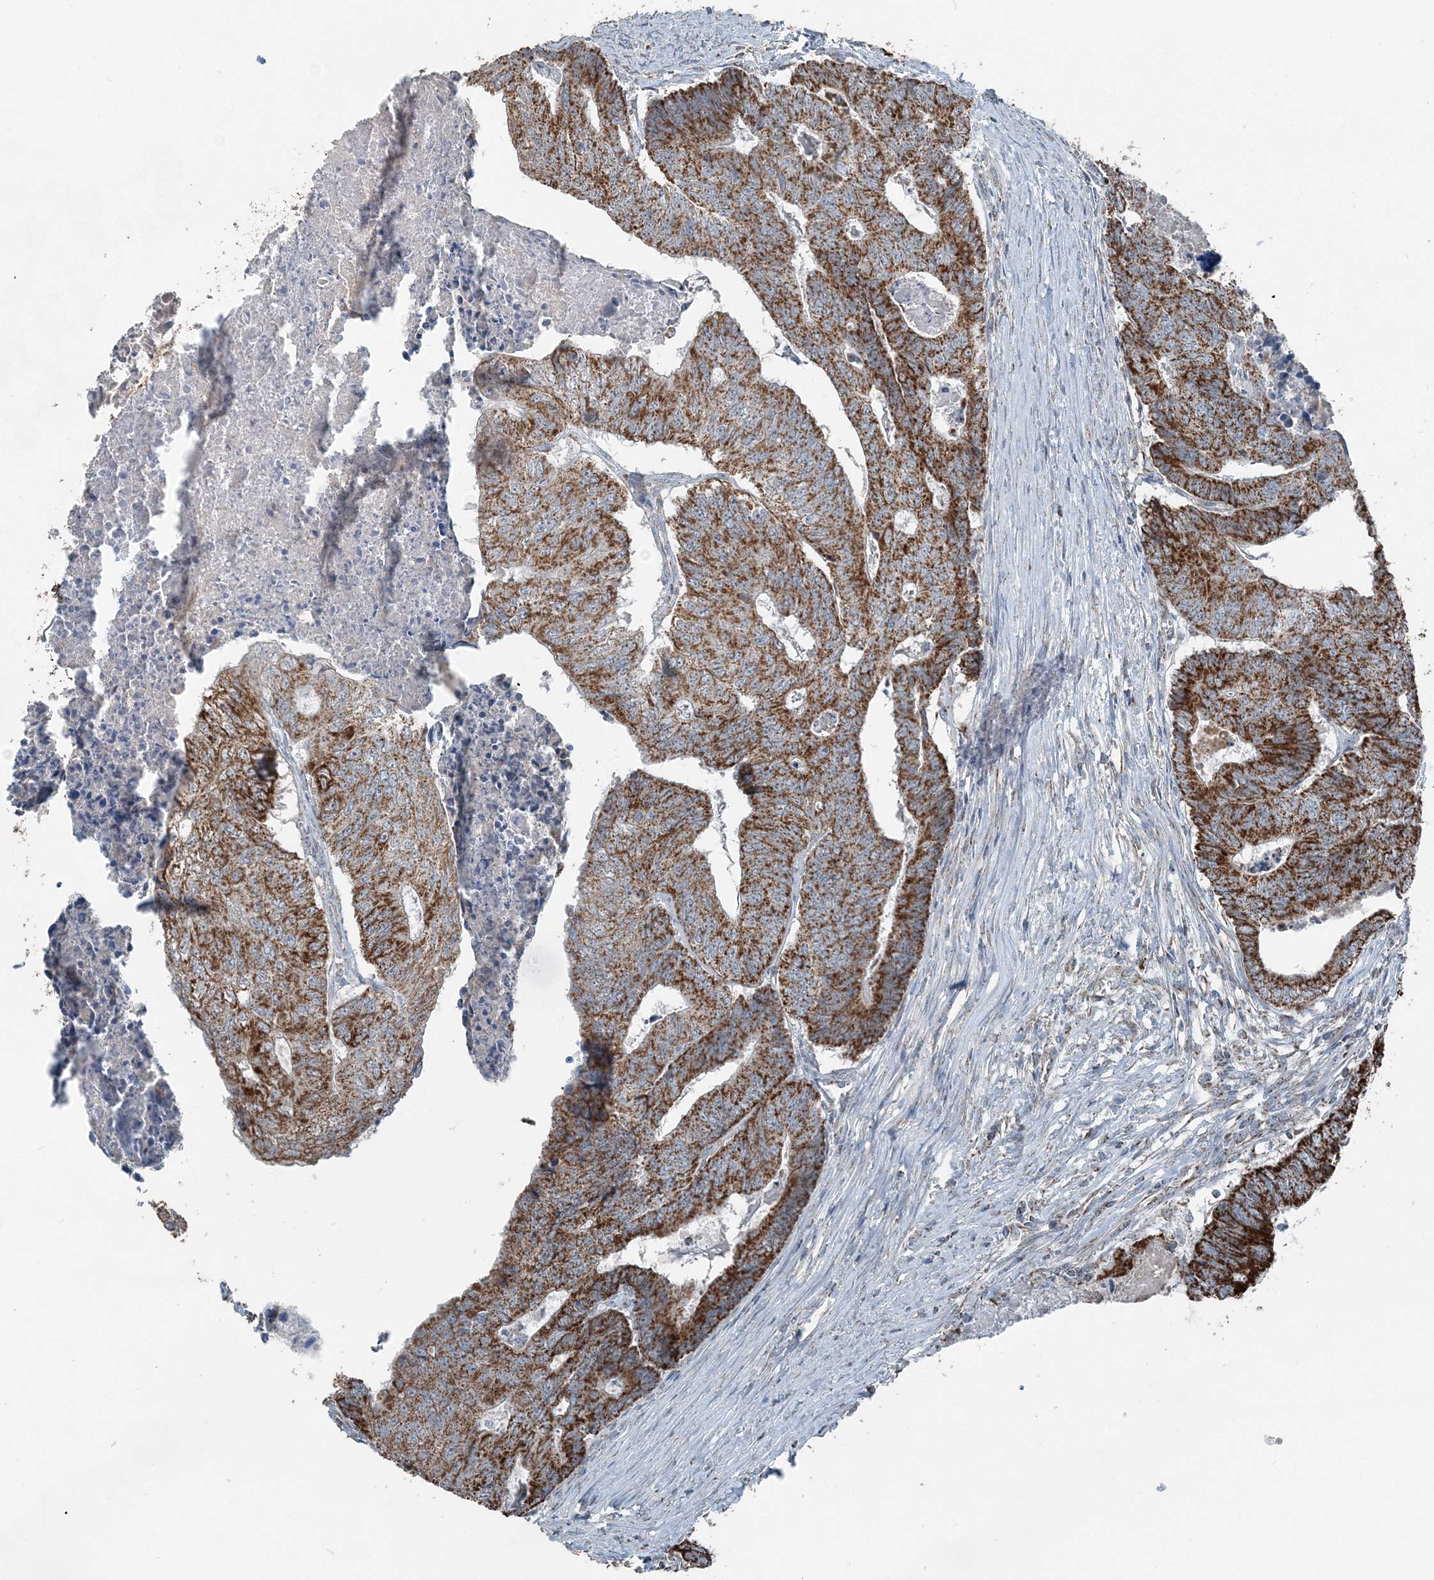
{"staining": {"intensity": "strong", "quantity": ">75%", "location": "cytoplasmic/membranous"}, "tissue": "colorectal cancer", "cell_type": "Tumor cells", "image_type": "cancer", "snomed": [{"axis": "morphology", "description": "Adenocarcinoma, NOS"}, {"axis": "topography", "description": "Colon"}], "caption": "This is a photomicrograph of immunohistochemistry staining of colorectal cancer, which shows strong positivity in the cytoplasmic/membranous of tumor cells.", "gene": "SUCLG1", "patient": {"sex": "female", "age": 67}}